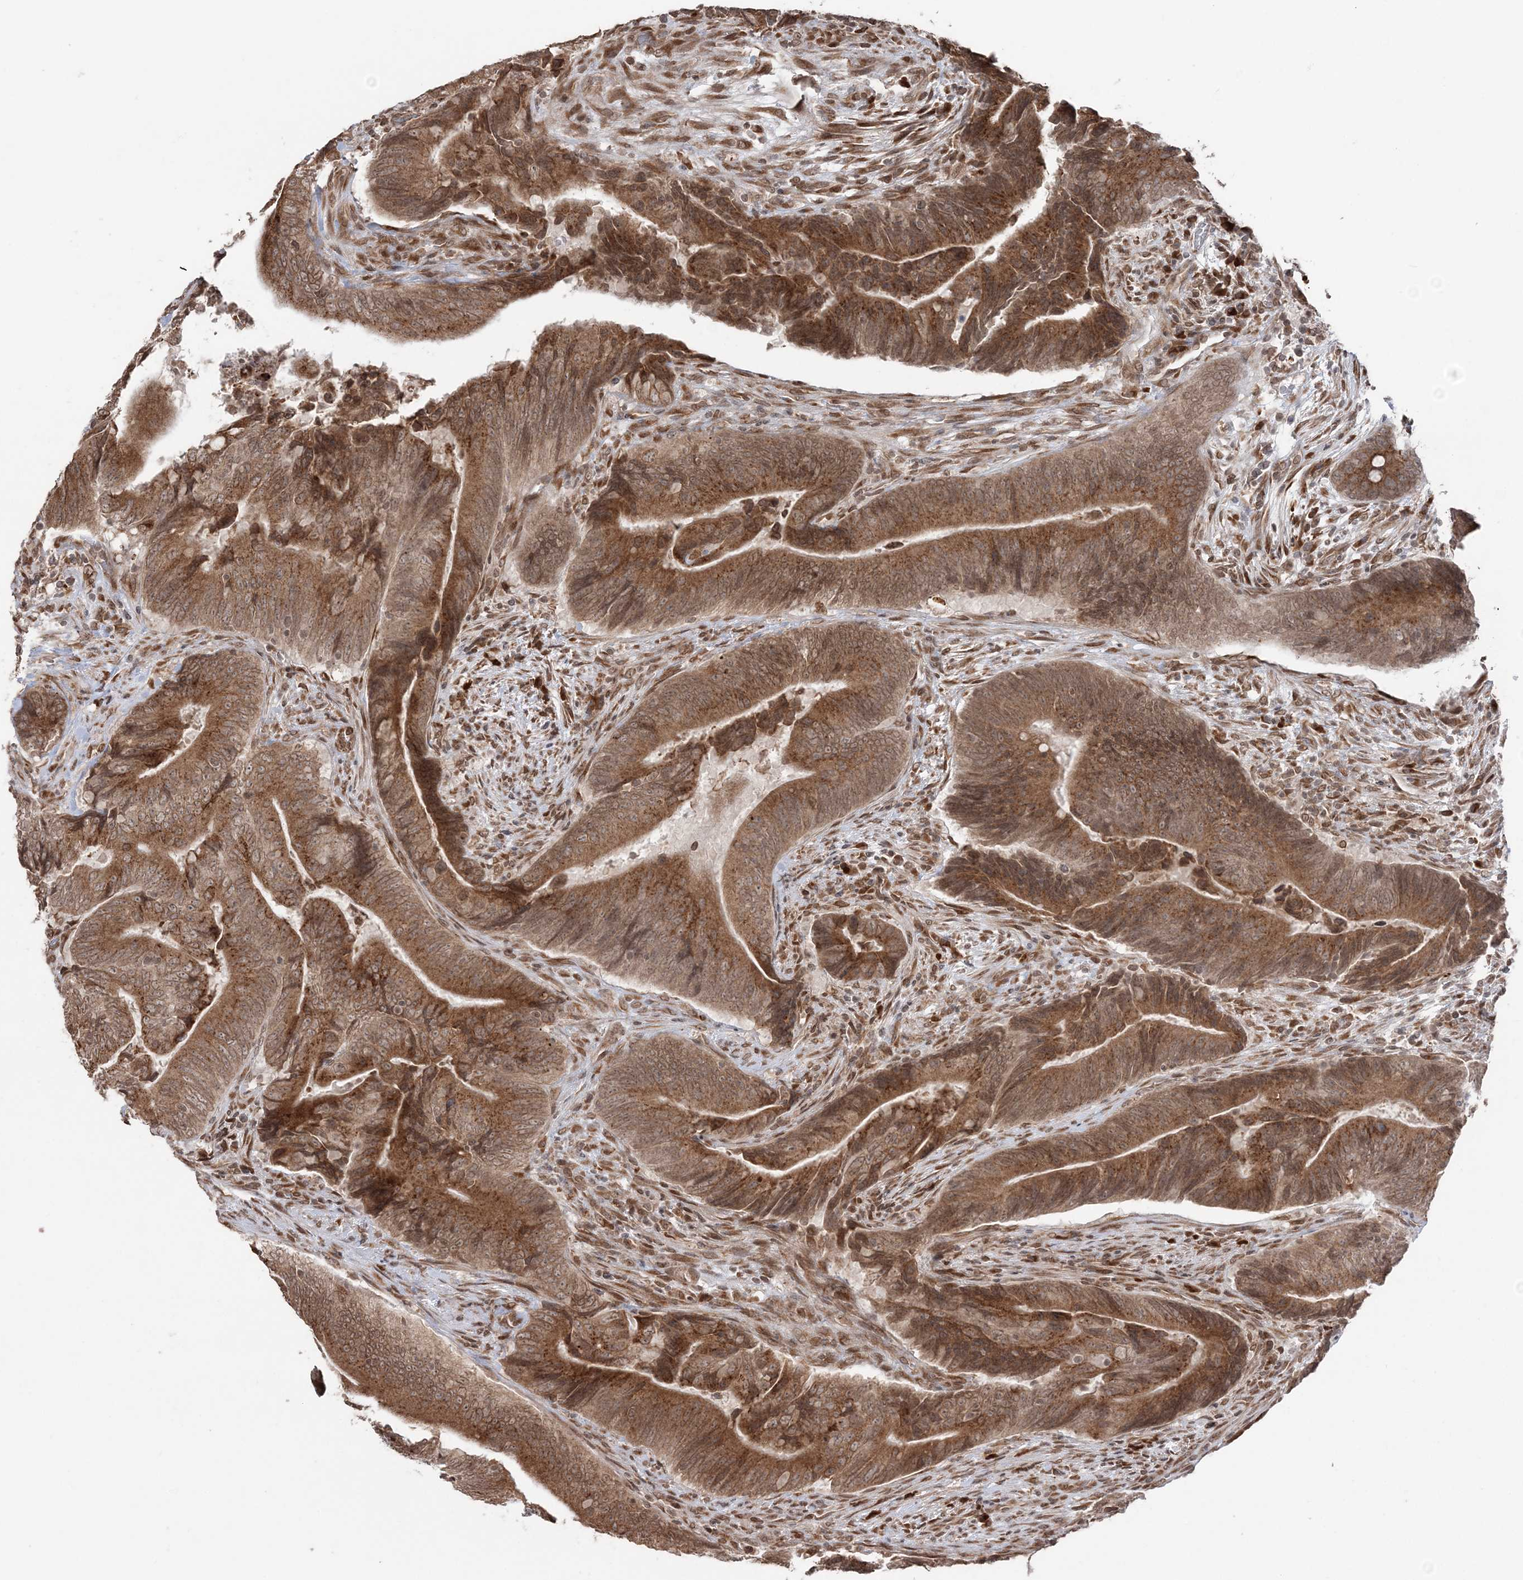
{"staining": {"intensity": "strong", "quantity": ">75%", "location": "cytoplasmic/membranous"}, "tissue": "colorectal cancer", "cell_type": "Tumor cells", "image_type": "cancer", "snomed": [{"axis": "morphology", "description": "Normal tissue, NOS"}, {"axis": "morphology", "description": "Adenocarcinoma, NOS"}, {"axis": "topography", "description": "Colon"}], "caption": "DAB (3,3'-diaminobenzidine) immunohistochemical staining of human colorectal adenocarcinoma reveals strong cytoplasmic/membranous protein staining in about >75% of tumor cells. The protein is stained brown, and the nuclei are stained in blue (DAB (3,3'-diaminobenzidine) IHC with brightfield microscopy, high magnification).", "gene": "TMED10", "patient": {"sex": "male", "age": 56}}